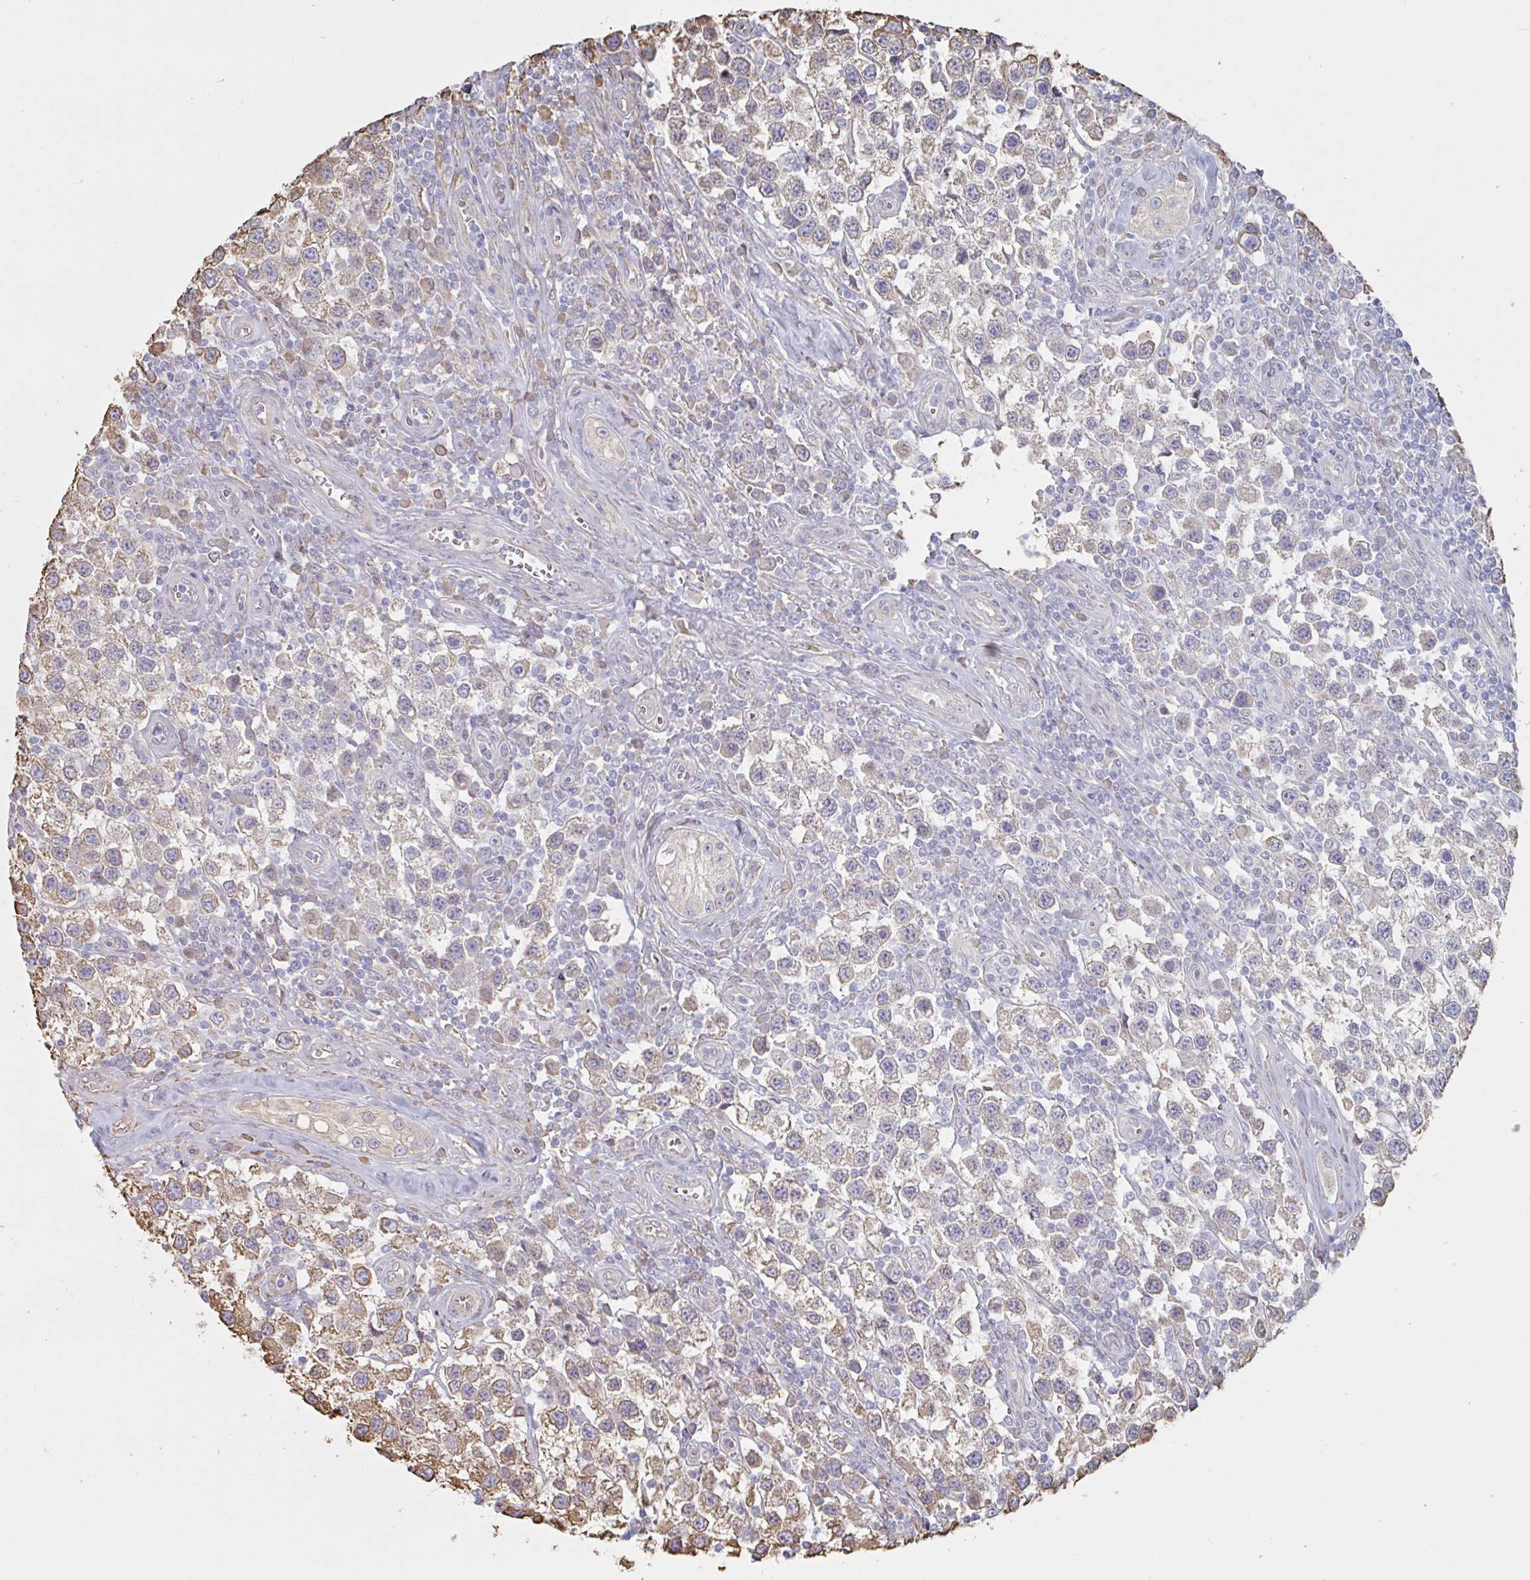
{"staining": {"intensity": "moderate", "quantity": "25%-75%", "location": "cytoplasmic/membranous"}, "tissue": "testis cancer", "cell_type": "Tumor cells", "image_type": "cancer", "snomed": [{"axis": "morphology", "description": "Seminoma, NOS"}, {"axis": "topography", "description": "Testis"}], "caption": "Human testis cancer stained for a protein (brown) demonstrates moderate cytoplasmic/membranous positive positivity in about 25%-75% of tumor cells.", "gene": "RAB5IF", "patient": {"sex": "male", "age": 34}}